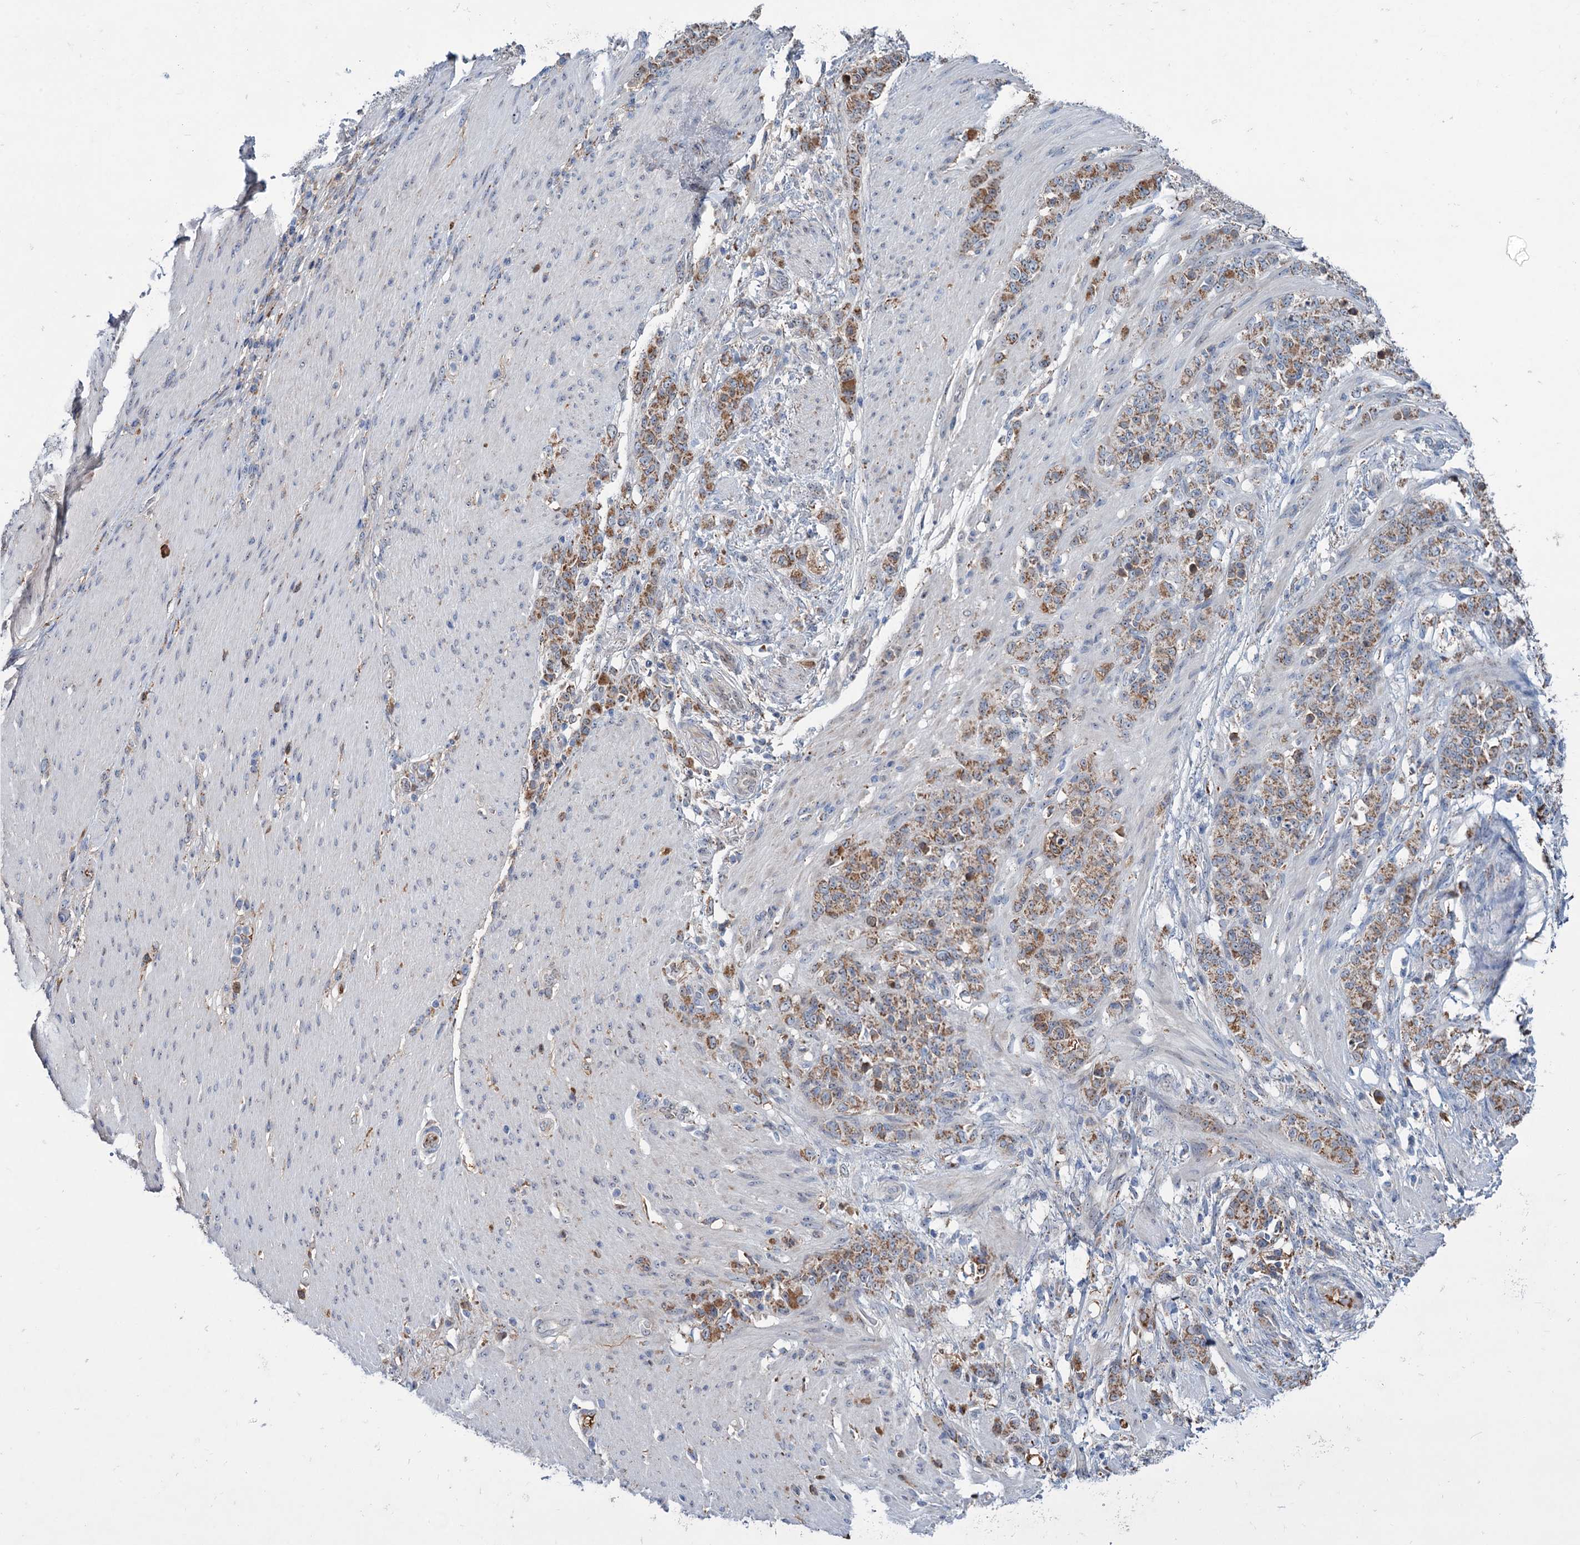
{"staining": {"intensity": "moderate", "quantity": ">75%", "location": "cytoplasmic/membranous"}, "tissue": "stomach cancer", "cell_type": "Tumor cells", "image_type": "cancer", "snomed": [{"axis": "morphology", "description": "Adenocarcinoma, NOS"}, {"axis": "topography", "description": "Stomach"}], "caption": "Brown immunohistochemical staining in adenocarcinoma (stomach) displays moderate cytoplasmic/membranous expression in about >75% of tumor cells. The staining was performed using DAB (3,3'-diaminobenzidine) to visualize the protein expression in brown, while the nuclei were stained in blue with hematoxylin (Magnification: 20x).", "gene": "LPIN1", "patient": {"sex": "female", "age": 79}}